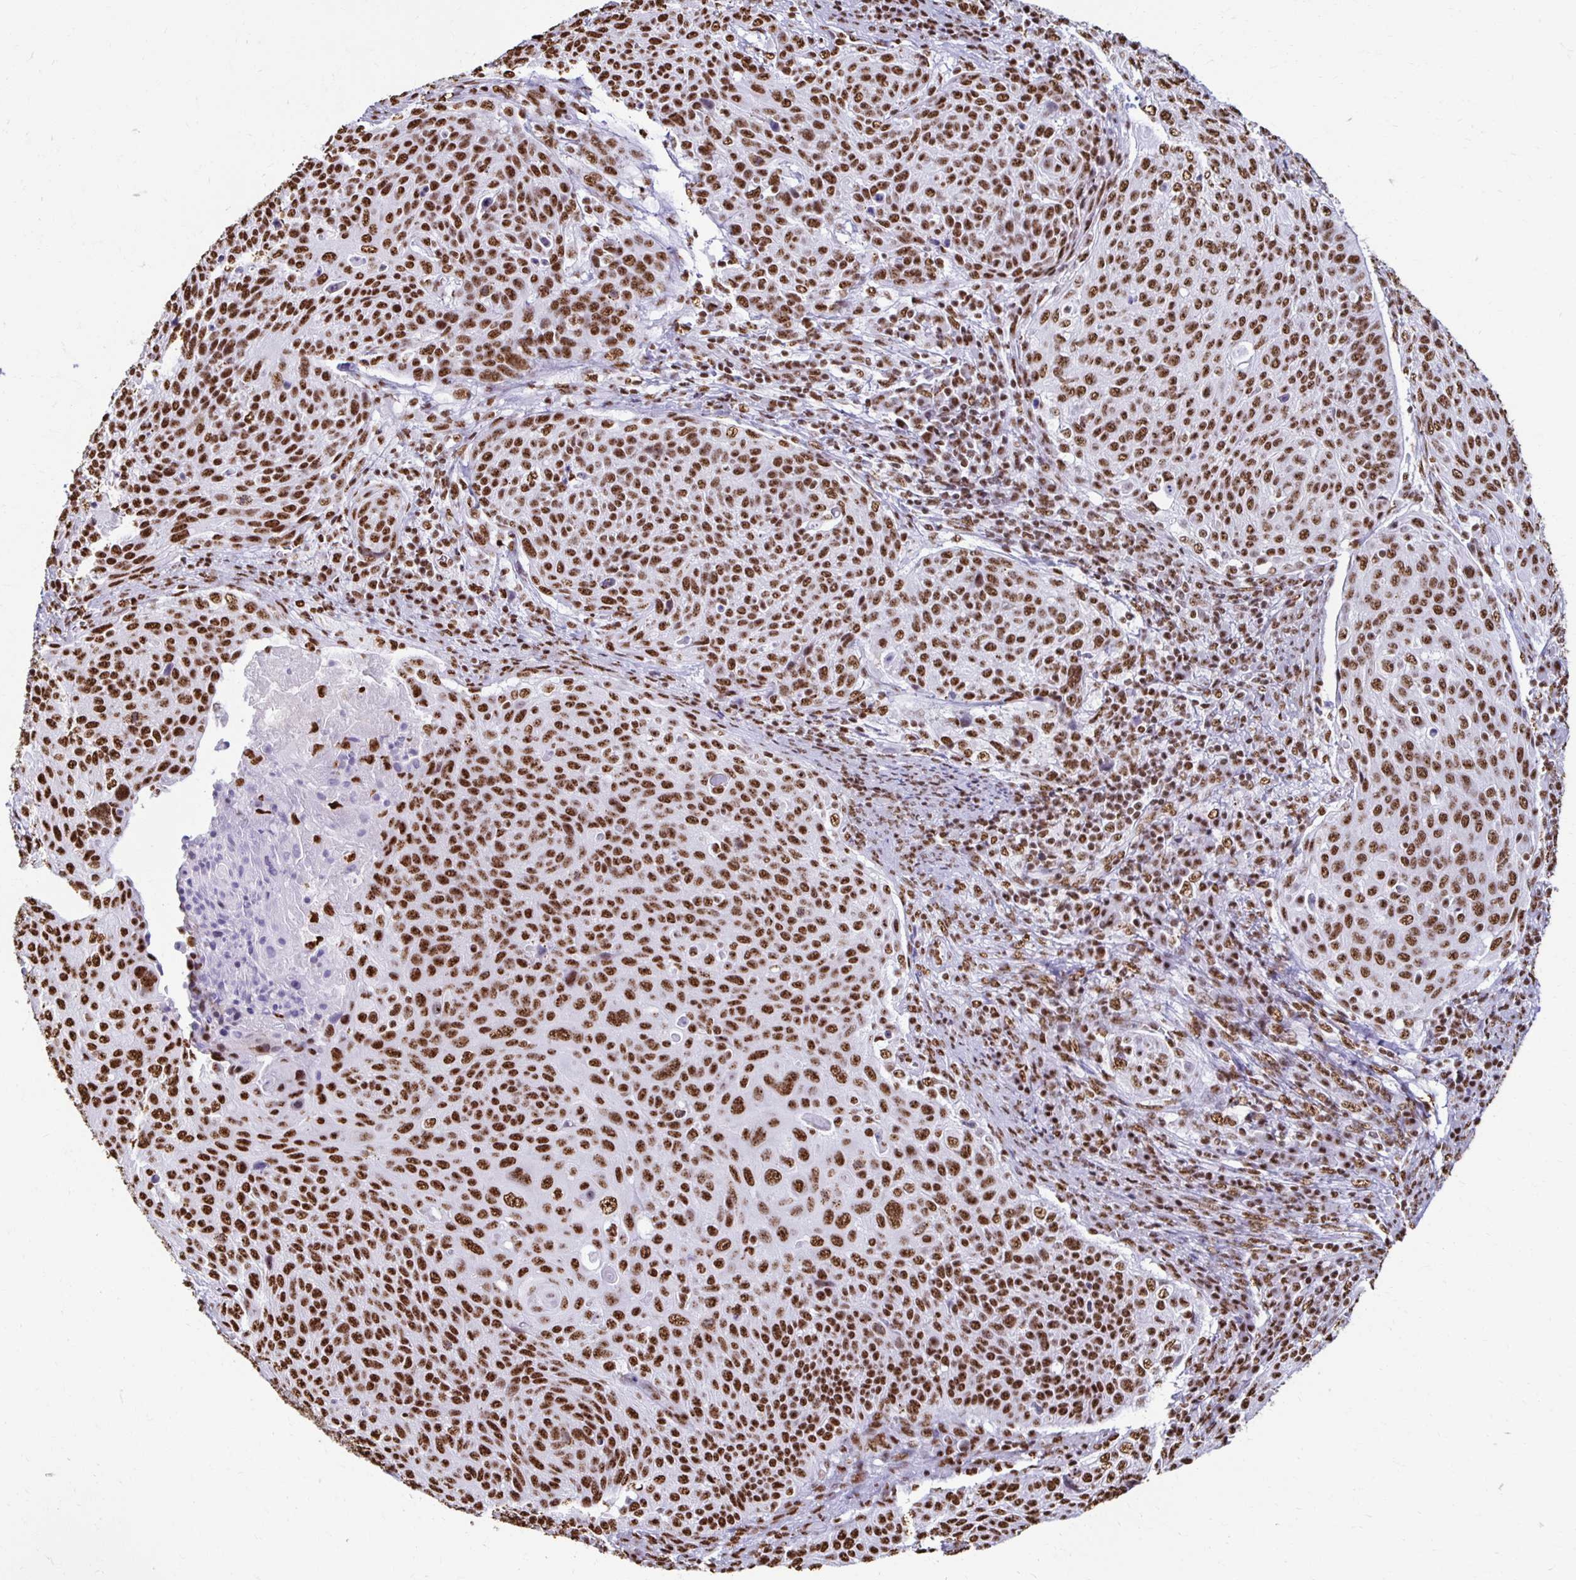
{"staining": {"intensity": "strong", "quantity": ">75%", "location": "nuclear"}, "tissue": "cervical cancer", "cell_type": "Tumor cells", "image_type": "cancer", "snomed": [{"axis": "morphology", "description": "Squamous cell carcinoma, NOS"}, {"axis": "topography", "description": "Cervix"}], "caption": "A high-resolution image shows immunohistochemistry staining of squamous cell carcinoma (cervical), which reveals strong nuclear expression in about >75% of tumor cells. (DAB IHC with brightfield microscopy, high magnification).", "gene": "NONO", "patient": {"sex": "female", "age": 31}}